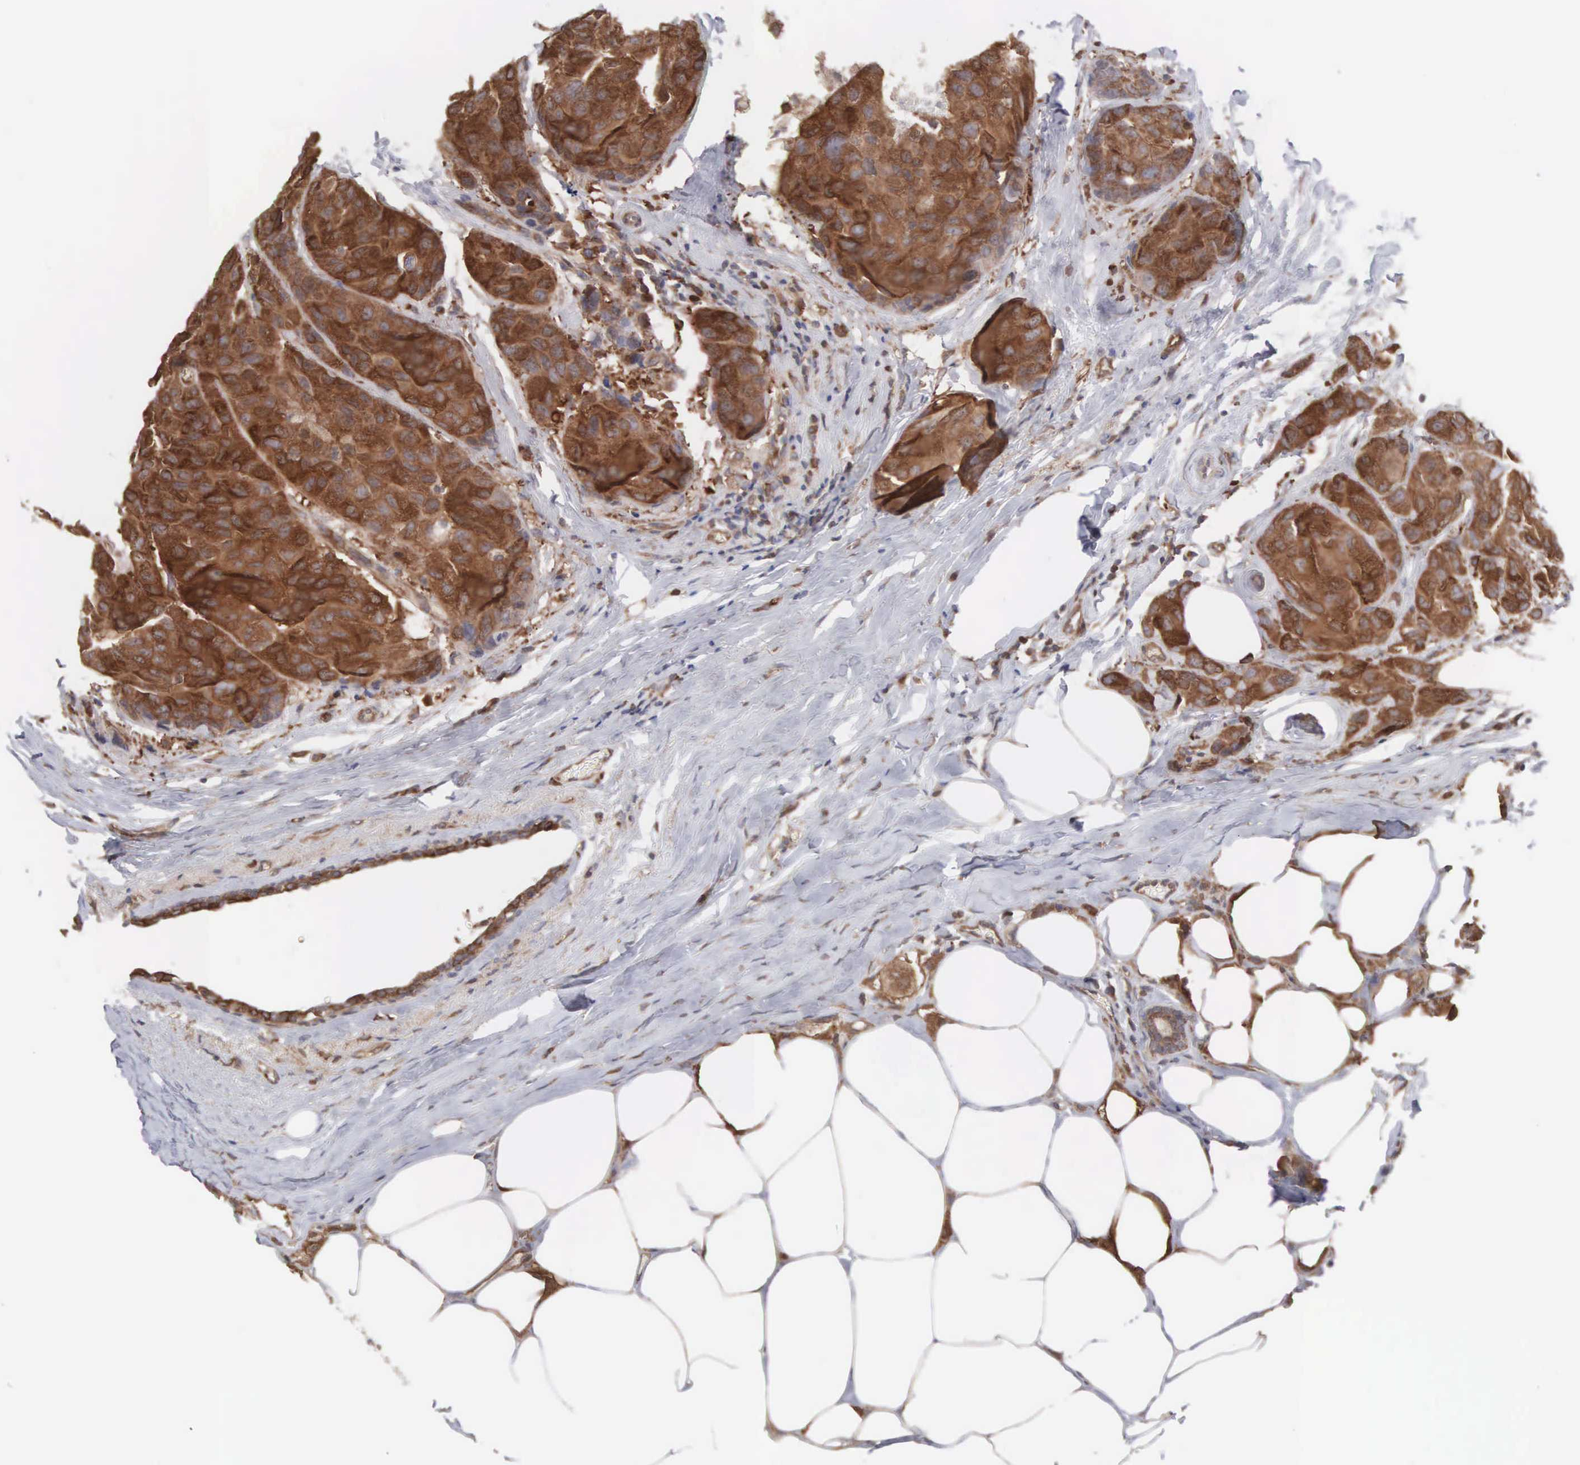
{"staining": {"intensity": "strong", "quantity": ">75%", "location": "cytoplasmic/membranous"}, "tissue": "breast cancer", "cell_type": "Tumor cells", "image_type": "cancer", "snomed": [{"axis": "morphology", "description": "Duct carcinoma"}, {"axis": "topography", "description": "Breast"}], "caption": "Immunohistochemical staining of breast cancer shows high levels of strong cytoplasmic/membranous staining in about >75% of tumor cells. (DAB (3,3'-diaminobenzidine) IHC, brown staining for protein, blue staining for nuclei).", "gene": "MTHFD1", "patient": {"sex": "female", "age": 68}}